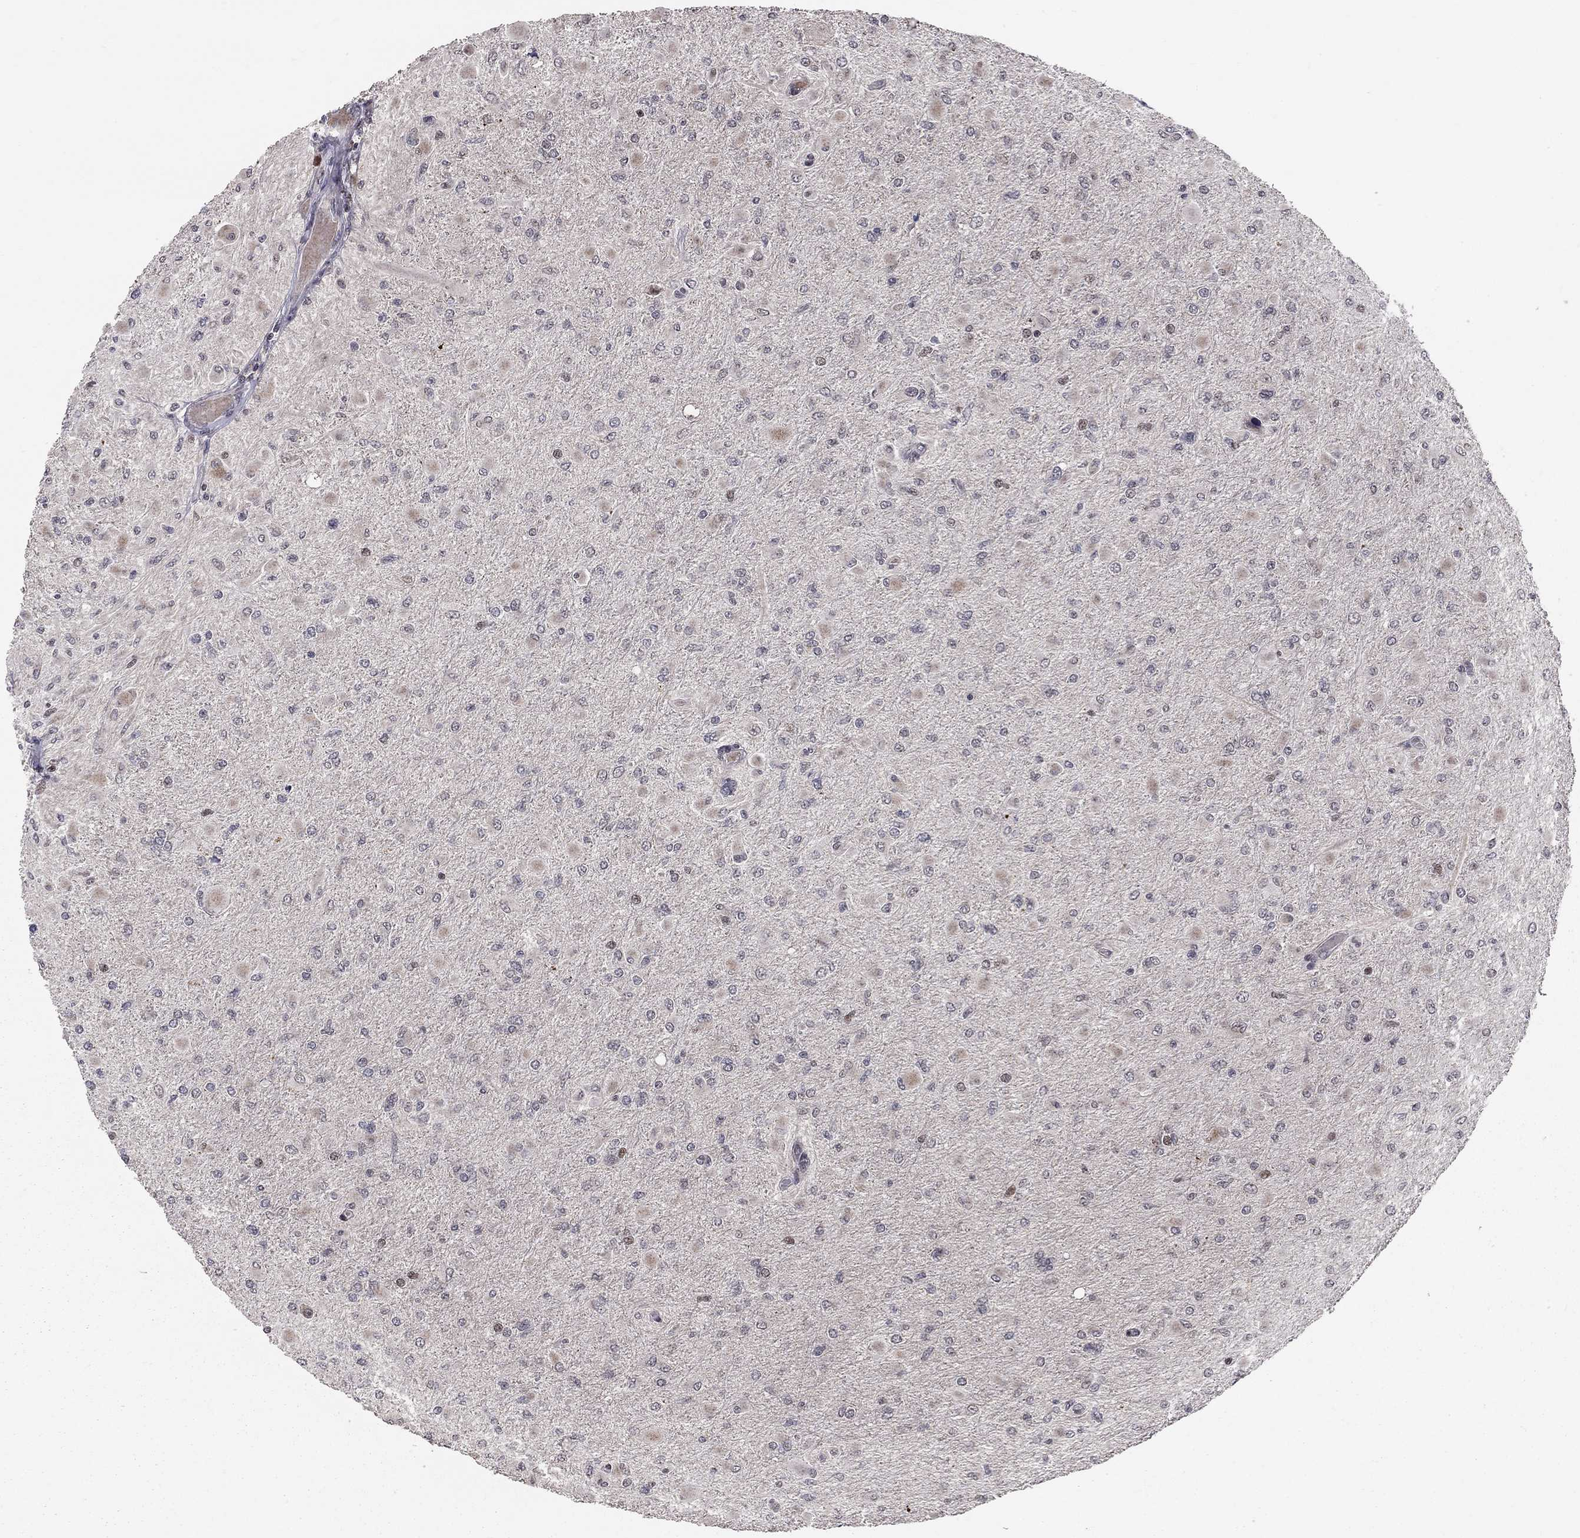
{"staining": {"intensity": "negative", "quantity": "none", "location": "none"}, "tissue": "glioma", "cell_type": "Tumor cells", "image_type": "cancer", "snomed": [{"axis": "morphology", "description": "Glioma, malignant, High grade"}, {"axis": "topography", "description": "Cerebral cortex"}], "caption": "This is a micrograph of immunohistochemistry staining of glioma, which shows no staining in tumor cells.", "gene": "HDAC3", "patient": {"sex": "female", "age": 36}}